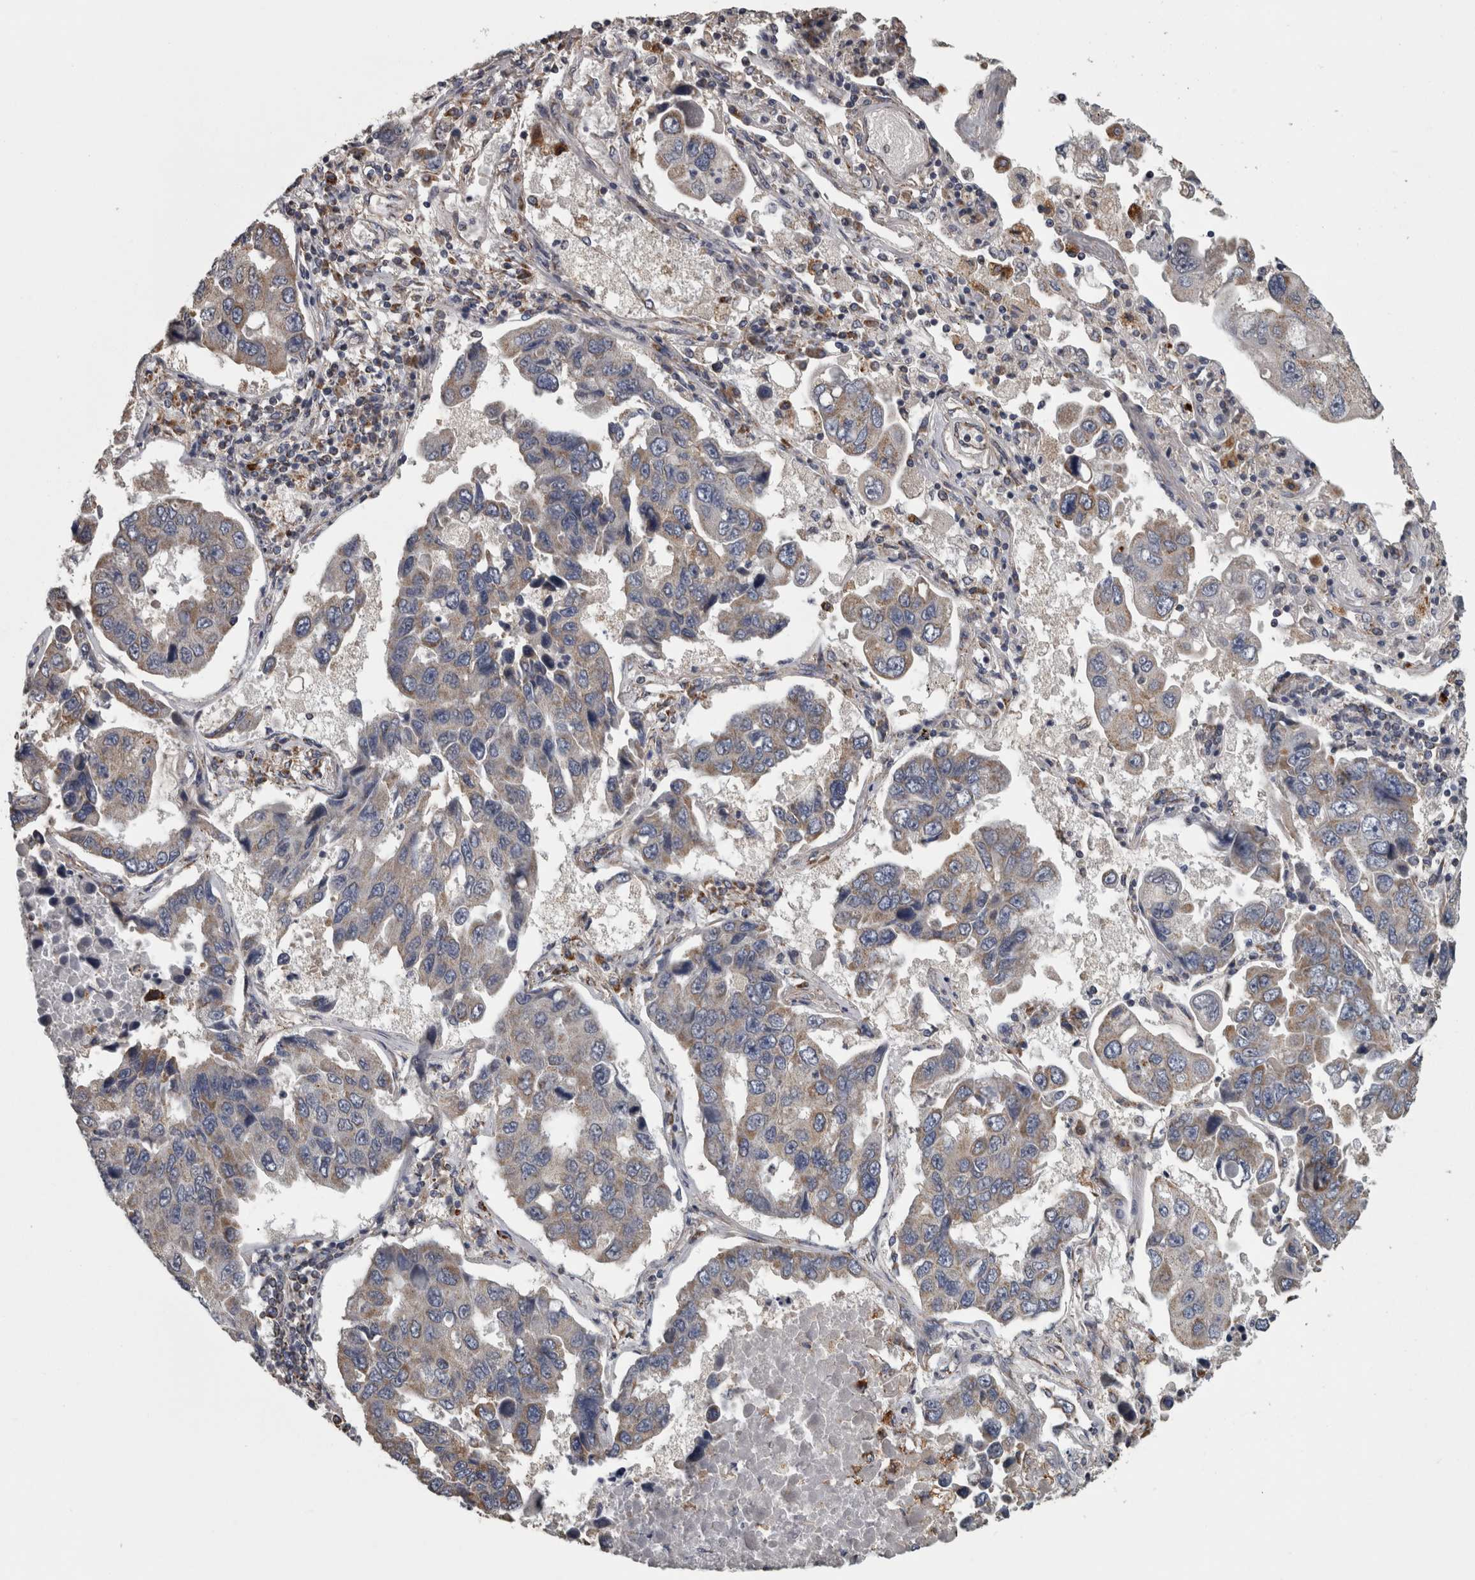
{"staining": {"intensity": "weak", "quantity": "25%-75%", "location": "cytoplasmic/membranous"}, "tissue": "lung cancer", "cell_type": "Tumor cells", "image_type": "cancer", "snomed": [{"axis": "morphology", "description": "Adenocarcinoma, NOS"}, {"axis": "topography", "description": "Lung"}], "caption": "Immunohistochemistry (IHC) (DAB (3,3'-diaminobenzidine)) staining of human lung cancer (adenocarcinoma) shows weak cytoplasmic/membranous protein staining in about 25%-75% of tumor cells. Nuclei are stained in blue.", "gene": "FRK", "patient": {"sex": "male", "age": 64}}